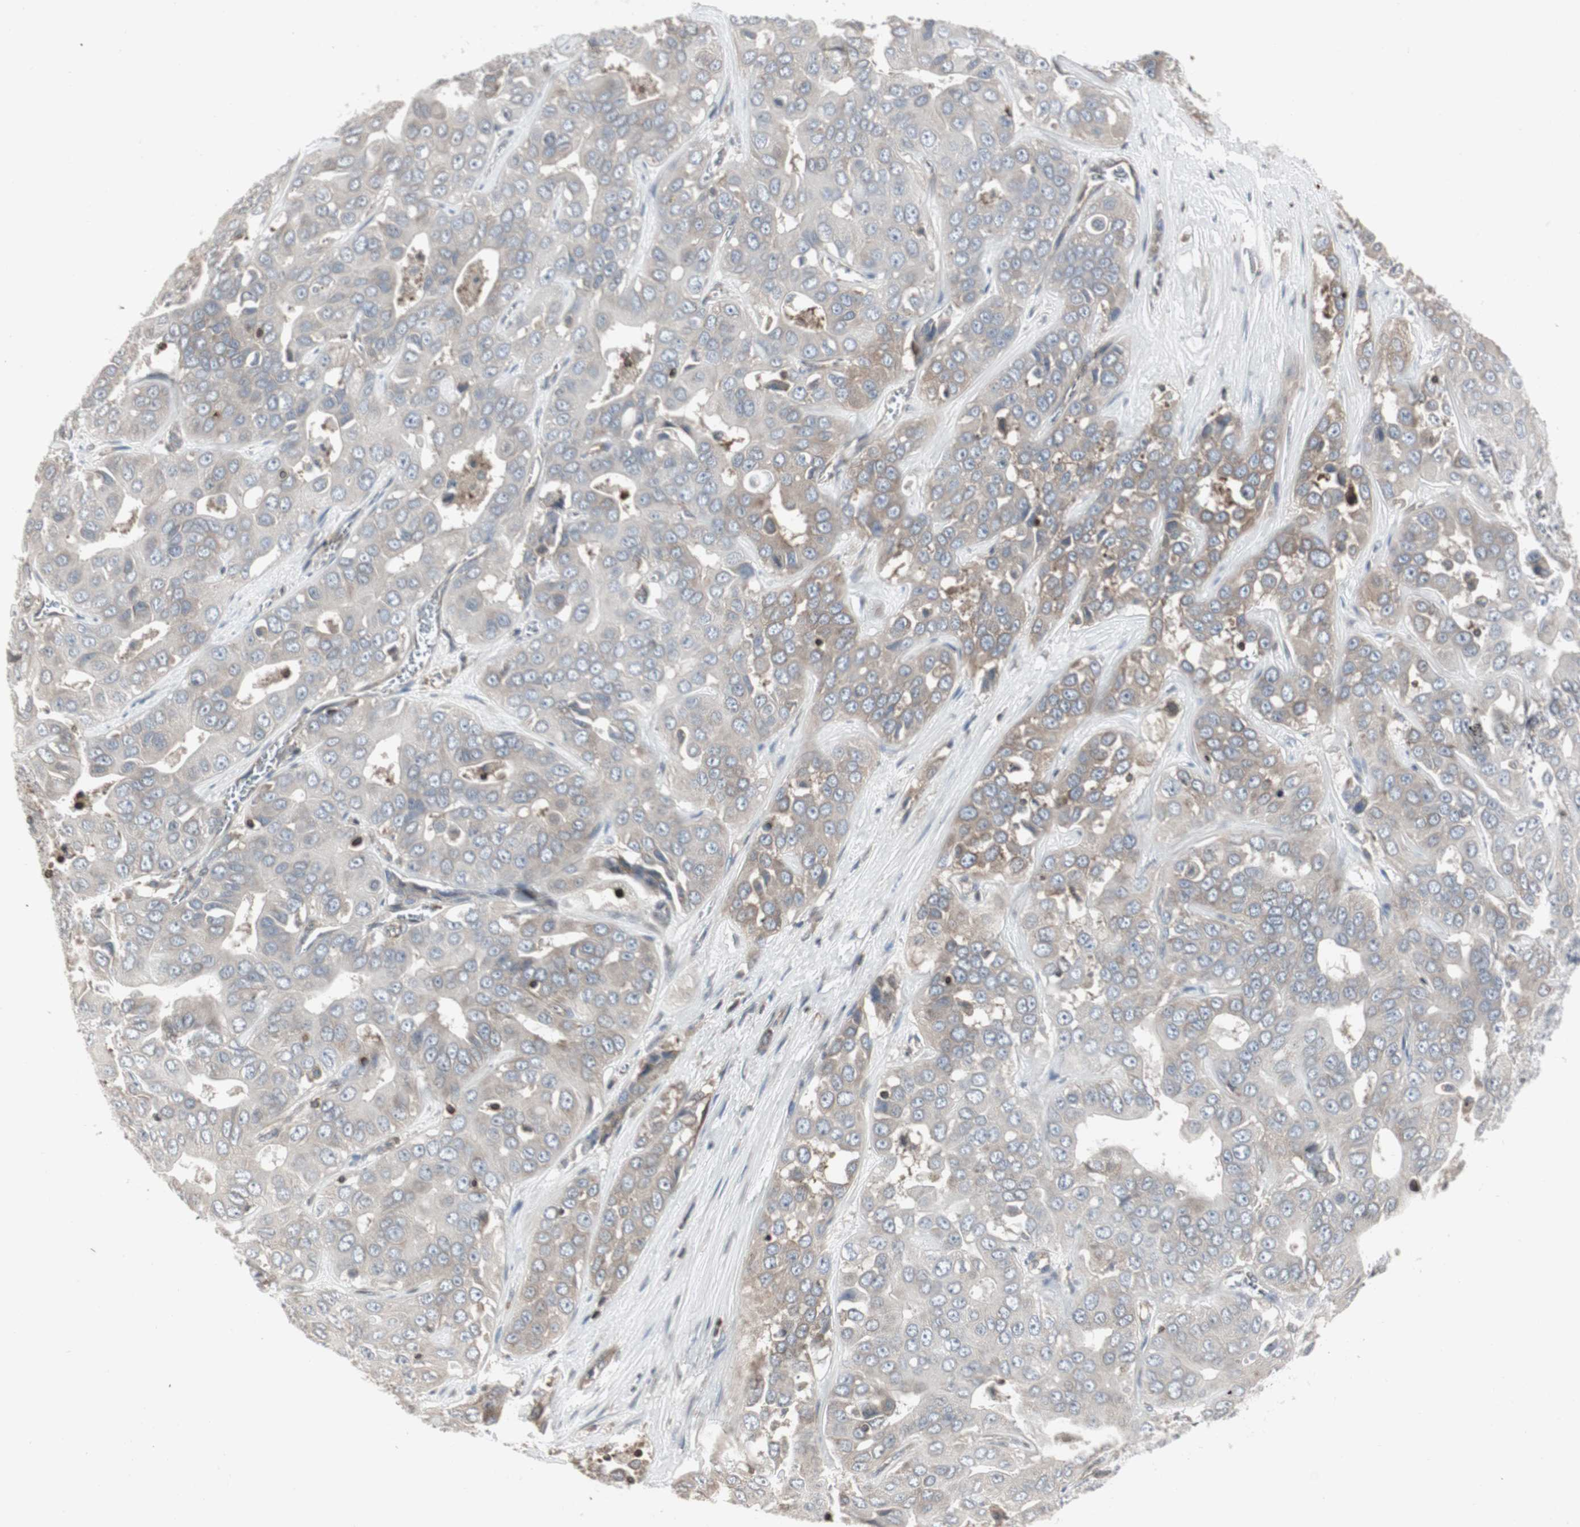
{"staining": {"intensity": "weak", "quantity": "25%-75%", "location": "cytoplasmic/membranous"}, "tissue": "liver cancer", "cell_type": "Tumor cells", "image_type": "cancer", "snomed": [{"axis": "morphology", "description": "Cholangiocarcinoma"}, {"axis": "topography", "description": "Liver"}], "caption": "The micrograph exhibits immunohistochemical staining of cholangiocarcinoma (liver). There is weak cytoplasmic/membranous positivity is seen in approximately 25%-75% of tumor cells.", "gene": "ARHGEF1", "patient": {"sex": "female", "age": 52}}